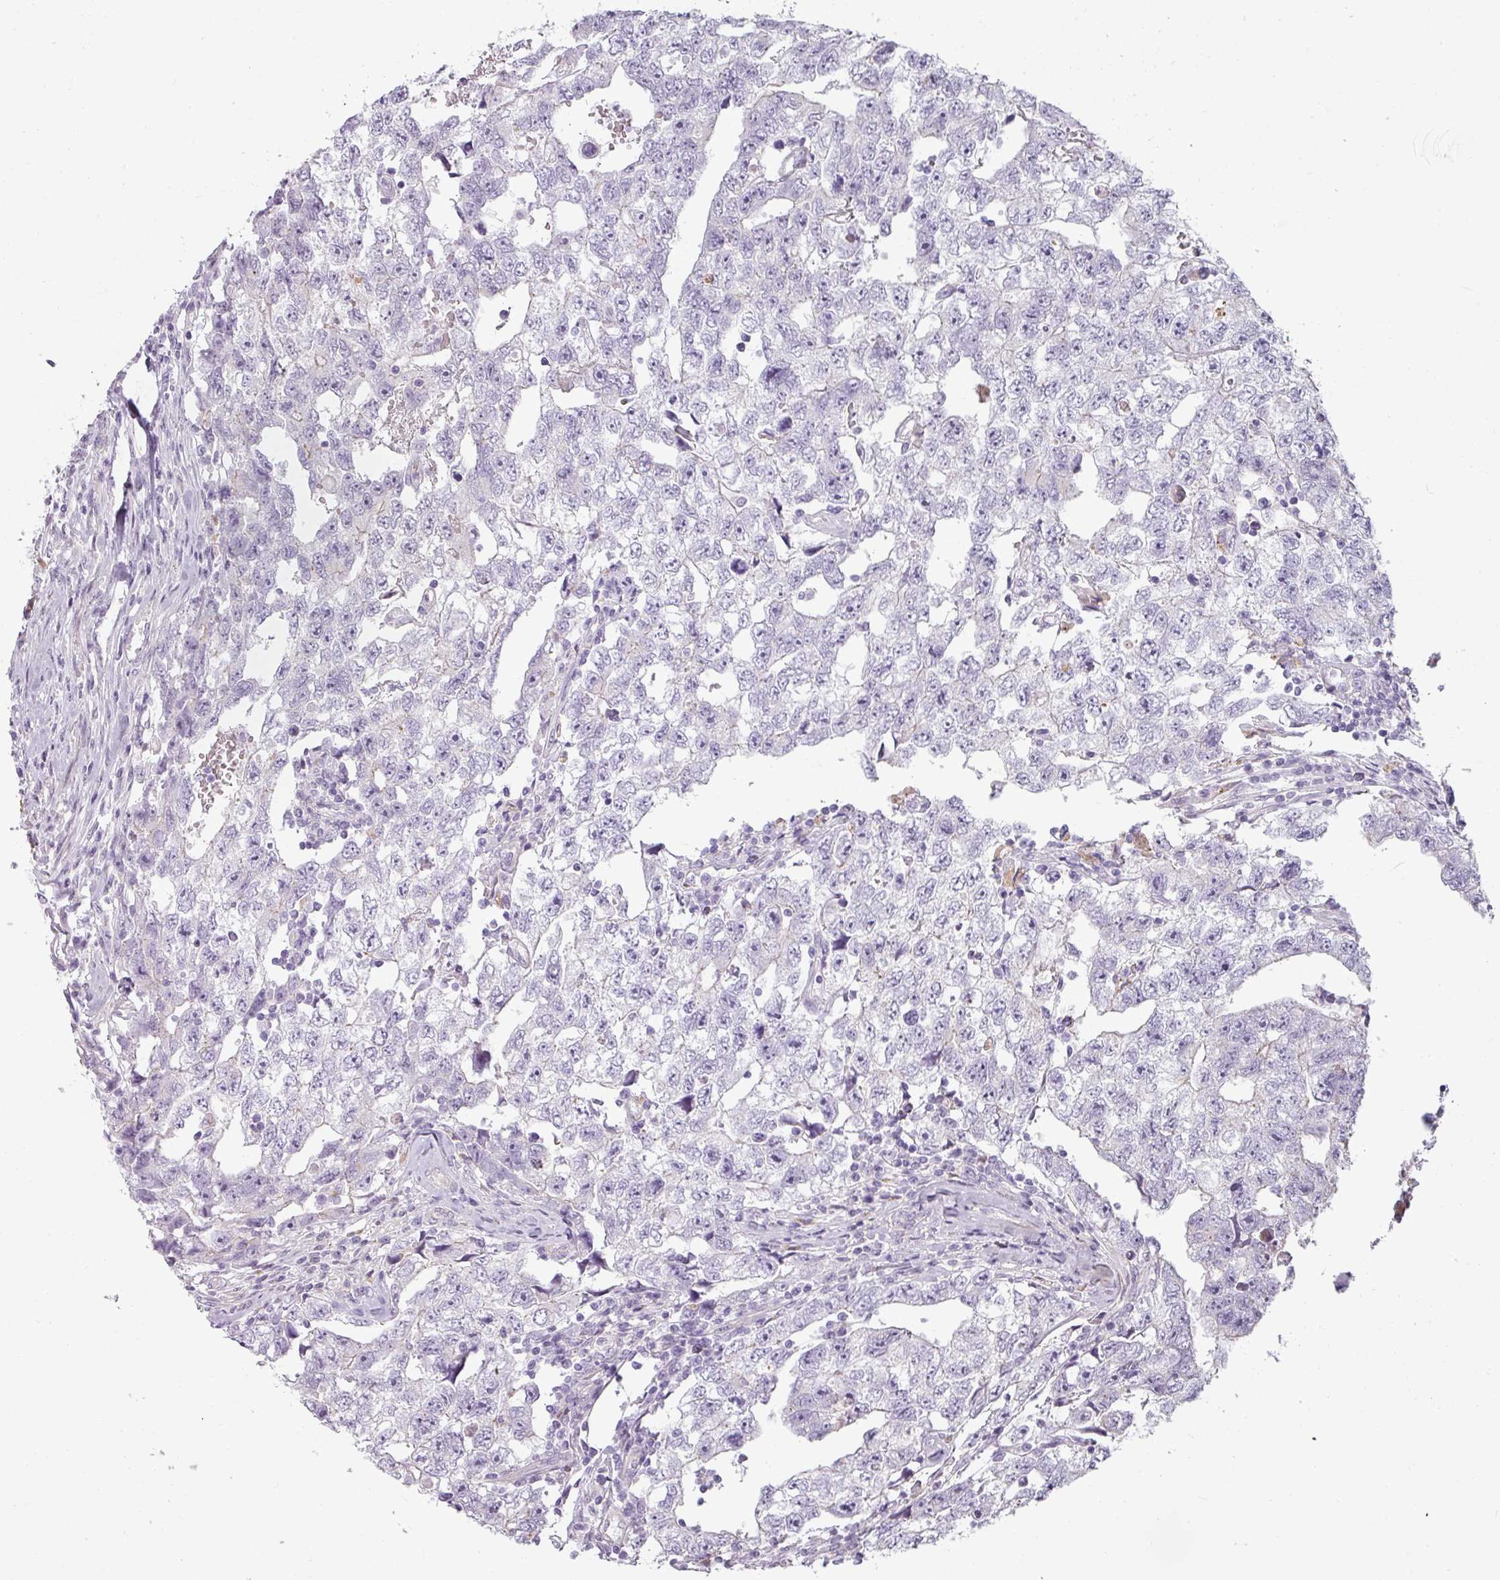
{"staining": {"intensity": "negative", "quantity": "none", "location": "none"}, "tissue": "testis cancer", "cell_type": "Tumor cells", "image_type": "cancer", "snomed": [{"axis": "morphology", "description": "Carcinoma, Embryonal, NOS"}, {"axis": "topography", "description": "Testis"}], "caption": "This is an immunohistochemistry histopathology image of human testis embryonal carcinoma. There is no staining in tumor cells.", "gene": "ASB1", "patient": {"sex": "male", "age": 22}}